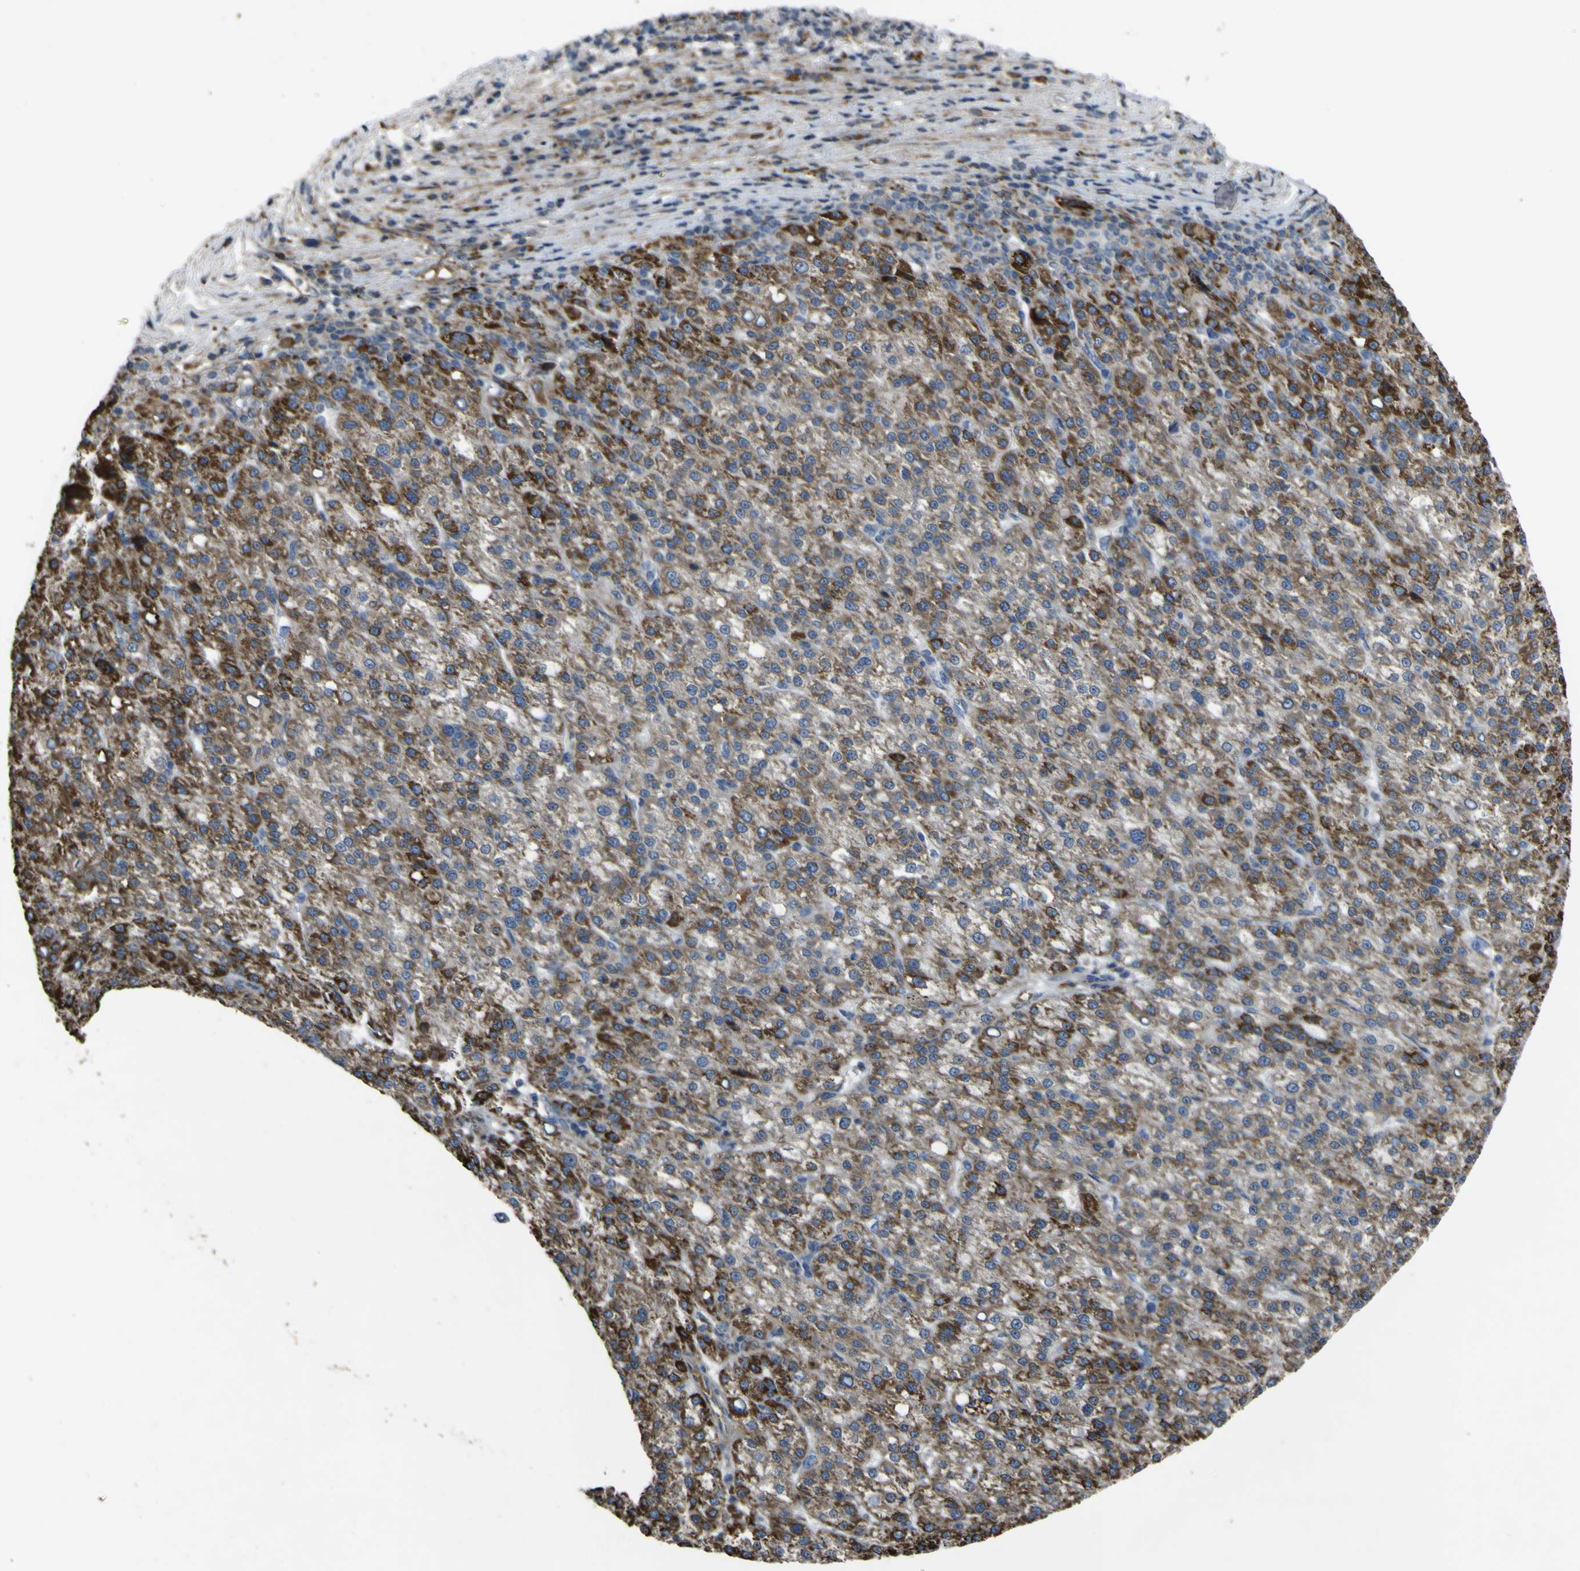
{"staining": {"intensity": "strong", "quantity": "25%-75%", "location": "cytoplasmic/membranous"}, "tissue": "liver cancer", "cell_type": "Tumor cells", "image_type": "cancer", "snomed": [{"axis": "morphology", "description": "Carcinoma, Hepatocellular, NOS"}, {"axis": "topography", "description": "Liver"}], "caption": "The photomicrograph reveals a brown stain indicating the presence of a protein in the cytoplasmic/membranous of tumor cells in liver cancer (hepatocellular carcinoma).", "gene": "GPLD1", "patient": {"sex": "female", "age": 58}}